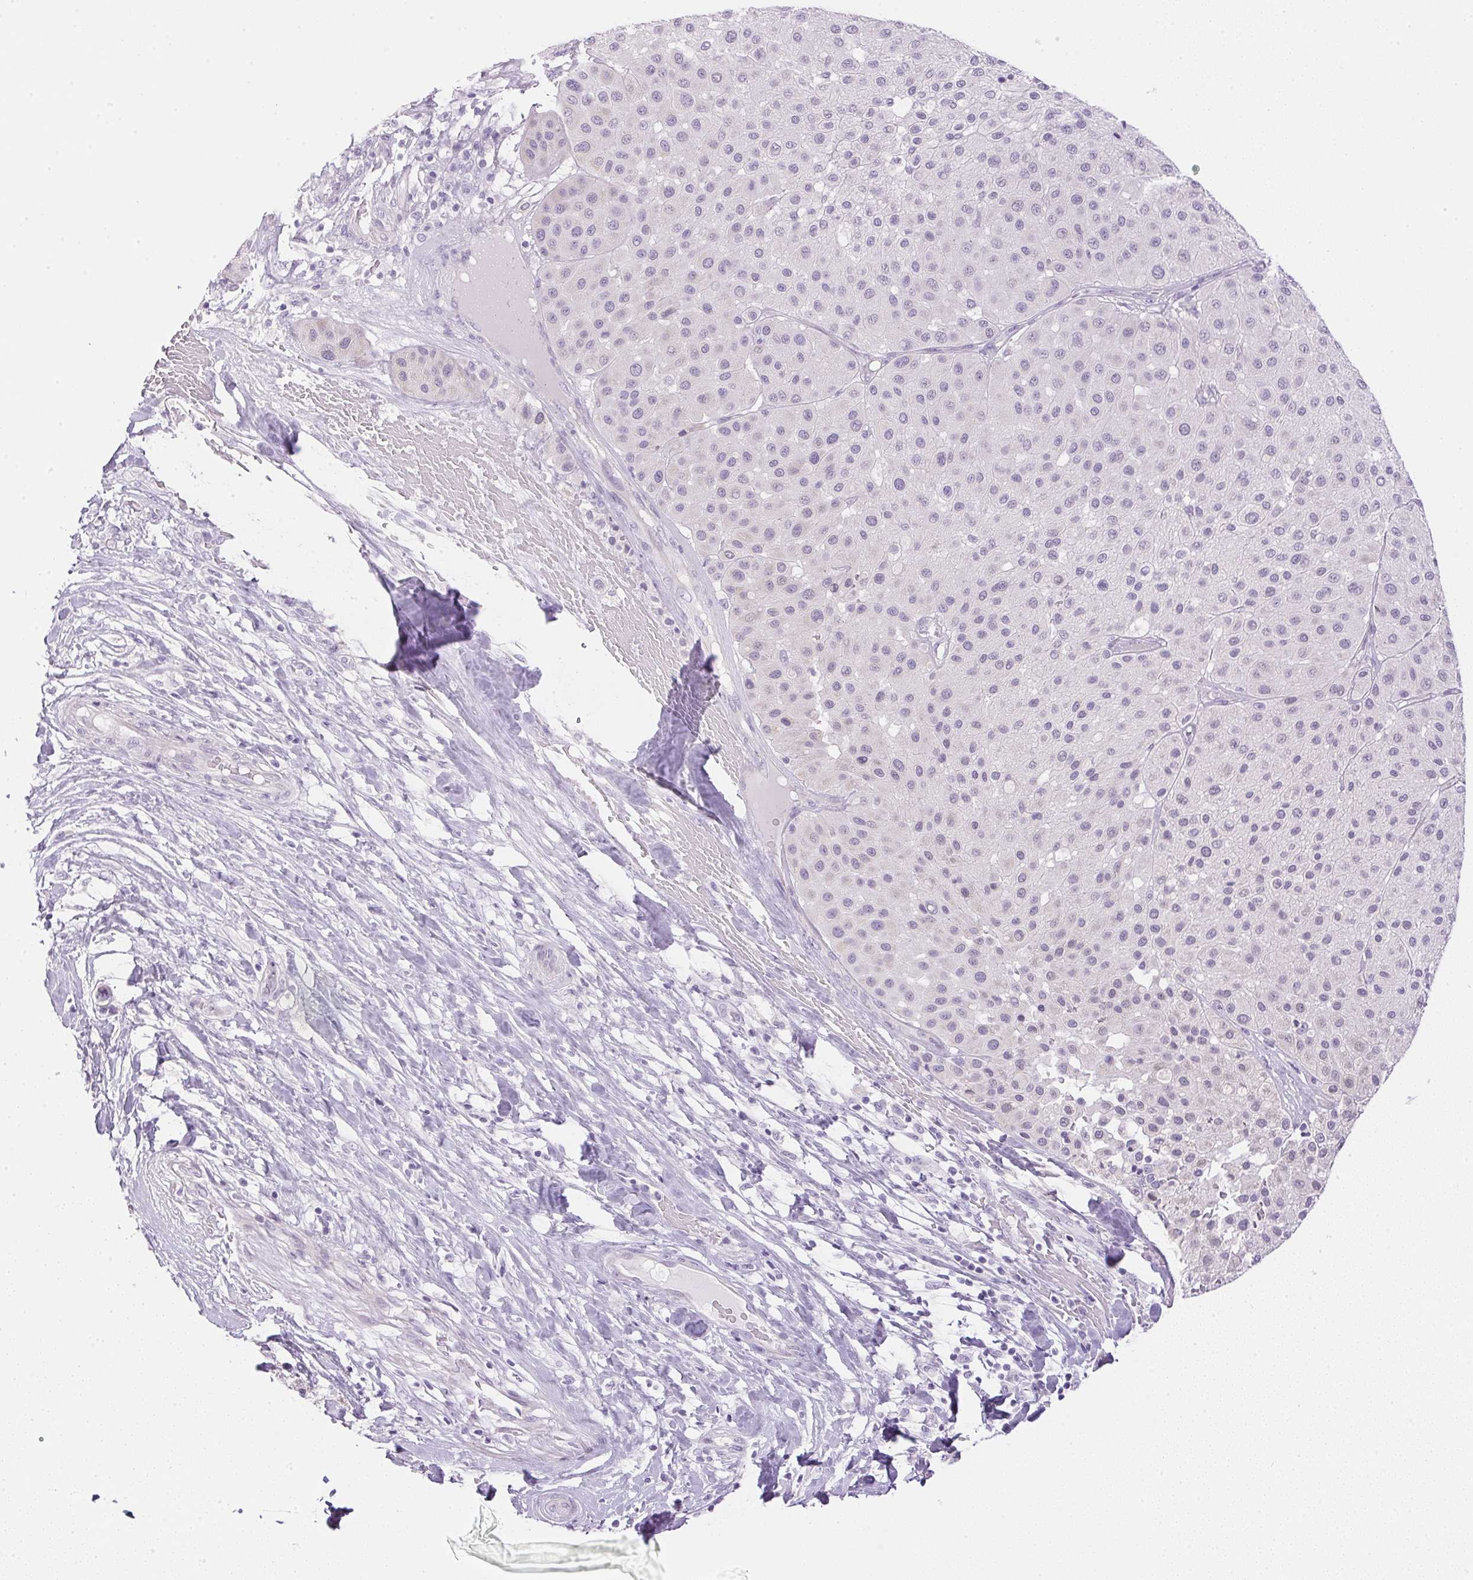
{"staining": {"intensity": "negative", "quantity": "none", "location": "none"}, "tissue": "melanoma", "cell_type": "Tumor cells", "image_type": "cancer", "snomed": [{"axis": "morphology", "description": "Malignant melanoma, Metastatic site"}, {"axis": "topography", "description": "Smooth muscle"}], "caption": "There is no significant positivity in tumor cells of melanoma. (DAB (3,3'-diaminobenzidine) IHC with hematoxylin counter stain).", "gene": "CTRL", "patient": {"sex": "male", "age": 41}}